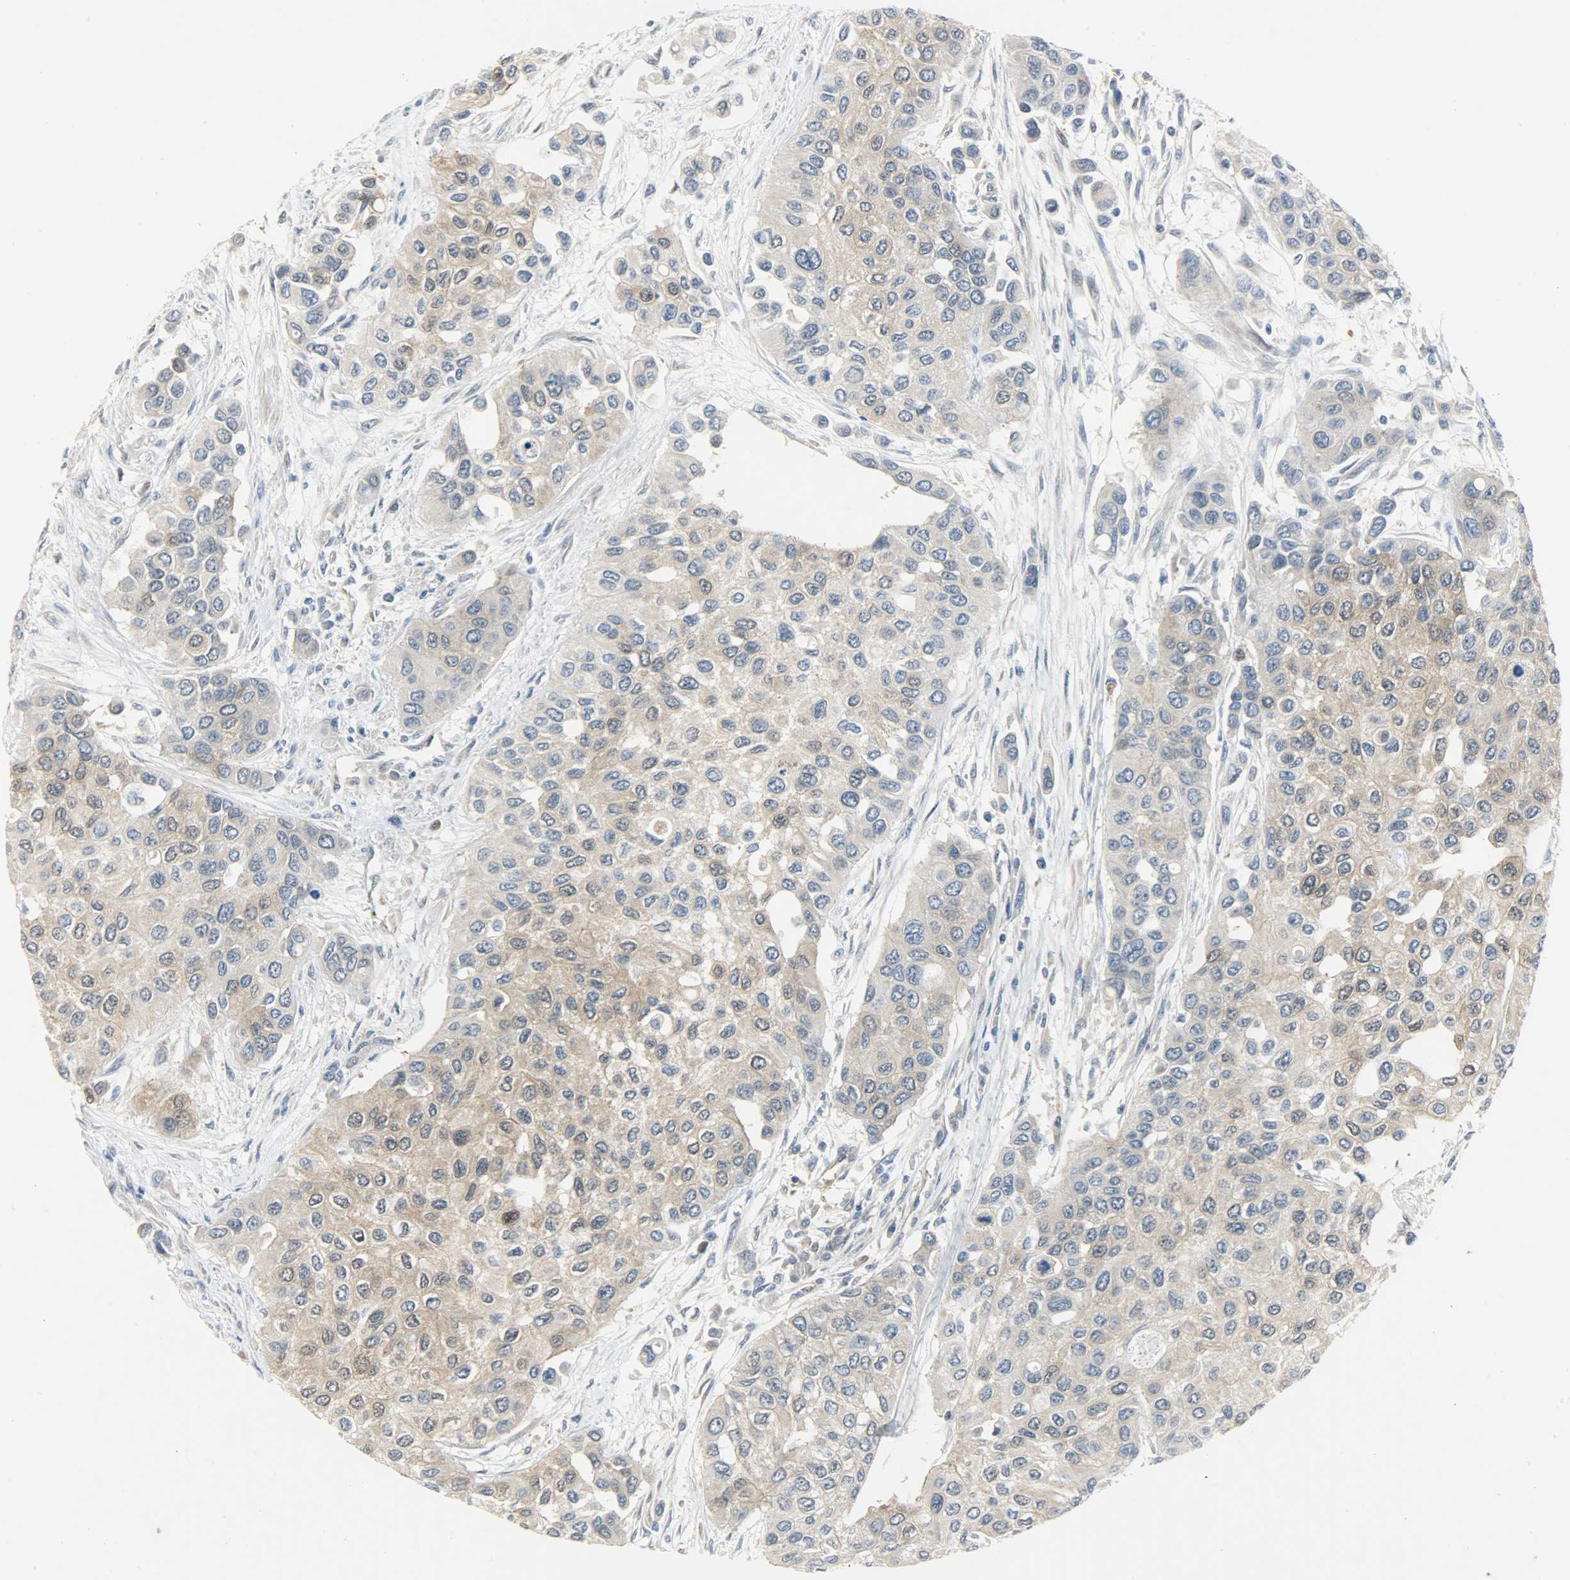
{"staining": {"intensity": "weak", "quantity": ">75%", "location": "cytoplasmic/membranous"}, "tissue": "urothelial cancer", "cell_type": "Tumor cells", "image_type": "cancer", "snomed": [{"axis": "morphology", "description": "Urothelial carcinoma, High grade"}, {"axis": "topography", "description": "Urinary bladder"}], "caption": "Urothelial cancer tissue shows weak cytoplasmic/membranous staining in approximately >75% of tumor cells, visualized by immunohistochemistry.", "gene": "EIF4EBP1", "patient": {"sex": "female", "age": 56}}